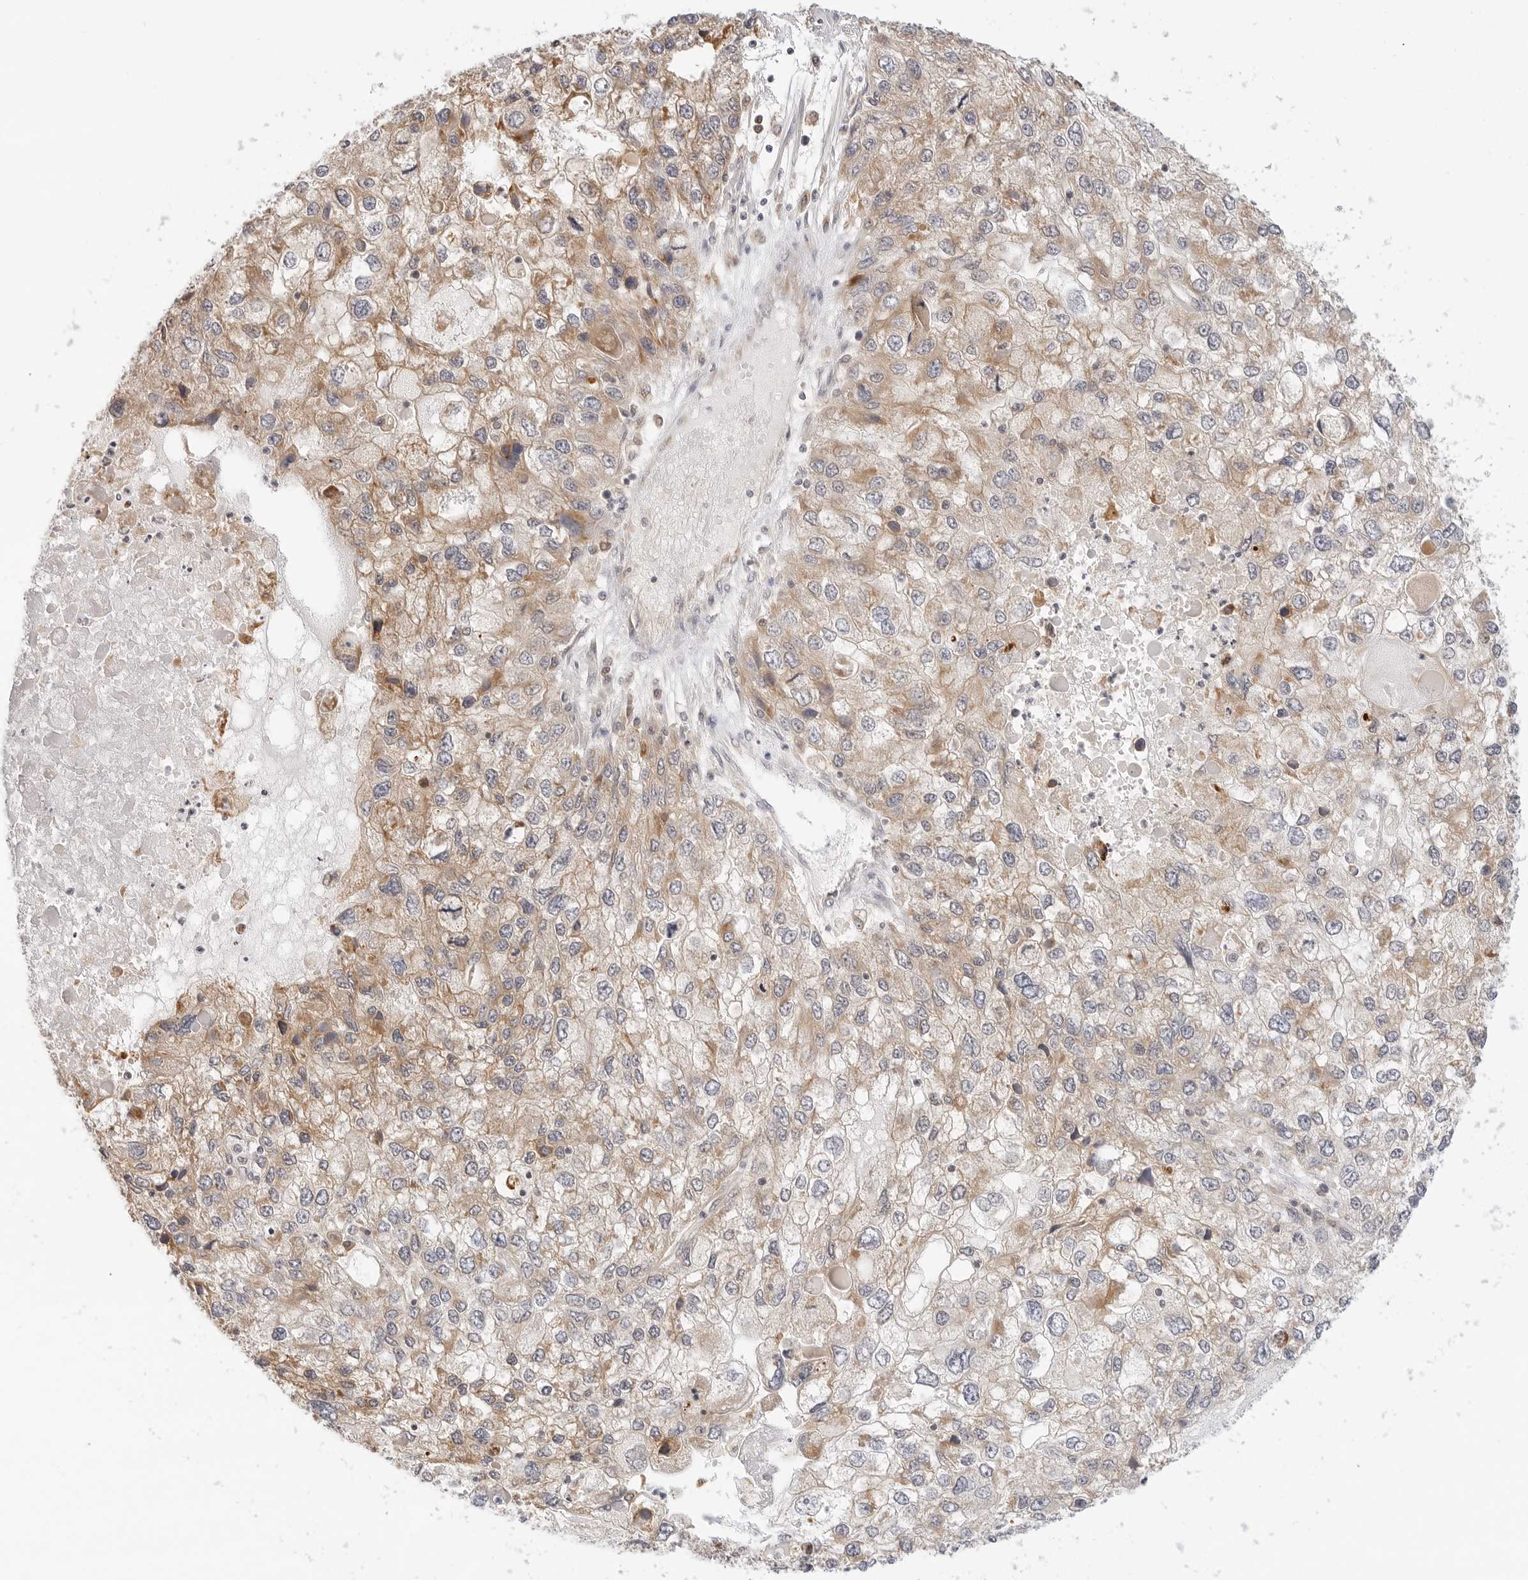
{"staining": {"intensity": "moderate", "quantity": ">75%", "location": "cytoplasmic/membranous"}, "tissue": "endometrial cancer", "cell_type": "Tumor cells", "image_type": "cancer", "snomed": [{"axis": "morphology", "description": "Adenocarcinoma, NOS"}, {"axis": "topography", "description": "Endometrium"}], "caption": "Protein staining demonstrates moderate cytoplasmic/membranous positivity in about >75% of tumor cells in endometrial cancer (adenocarcinoma).", "gene": "ERO1B", "patient": {"sex": "female", "age": 49}}